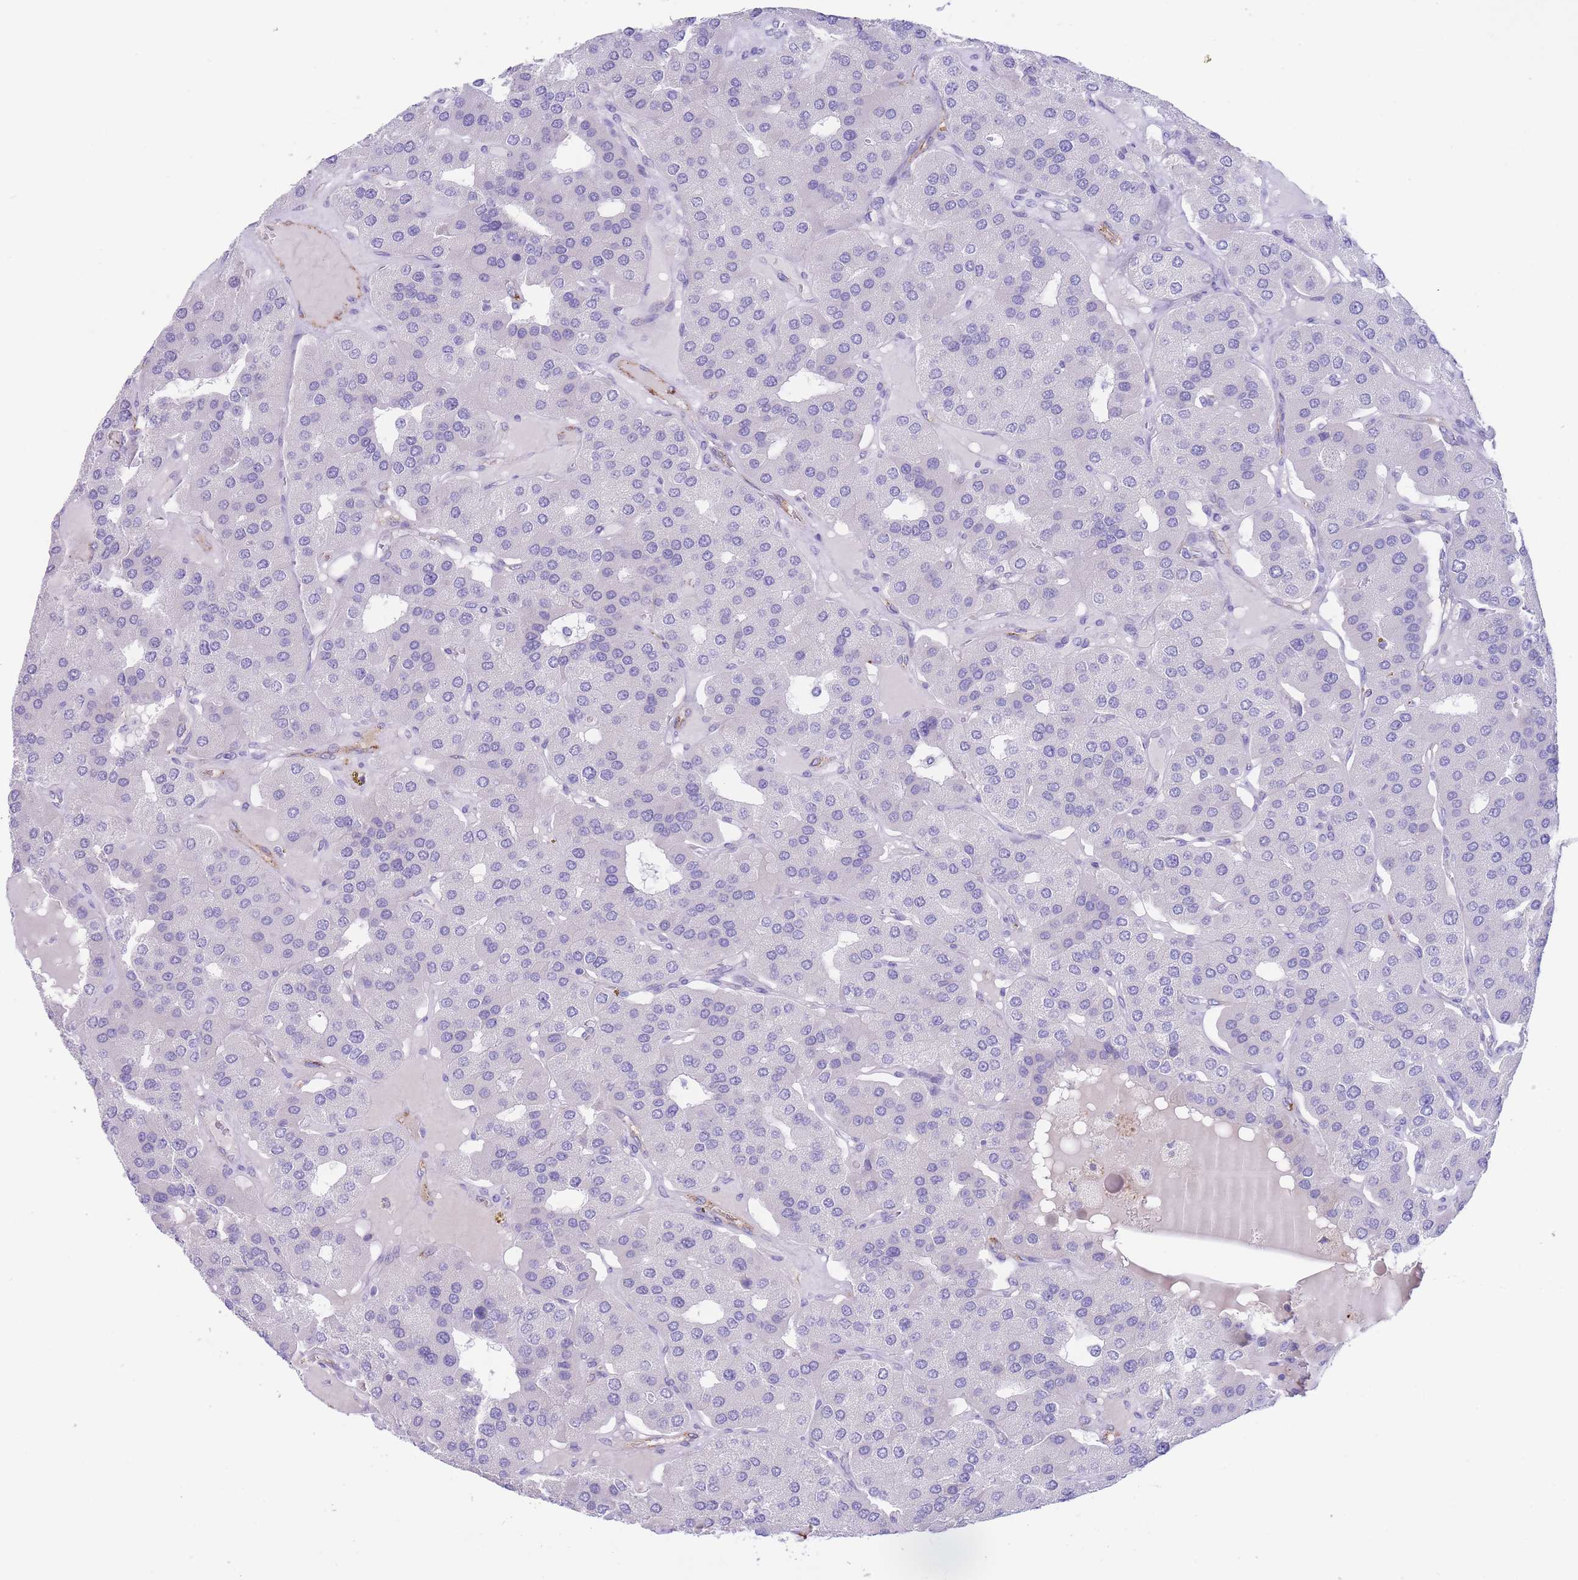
{"staining": {"intensity": "negative", "quantity": "none", "location": "none"}, "tissue": "parathyroid gland", "cell_type": "Glandular cells", "image_type": "normal", "snomed": [{"axis": "morphology", "description": "Normal tissue, NOS"}, {"axis": "morphology", "description": "Adenoma, NOS"}, {"axis": "topography", "description": "Parathyroid gland"}], "caption": "Parathyroid gland stained for a protein using immunohistochemistry (IHC) shows no positivity glandular cells.", "gene": "DET1", "patient": {"sex": "female", "age": 86}}